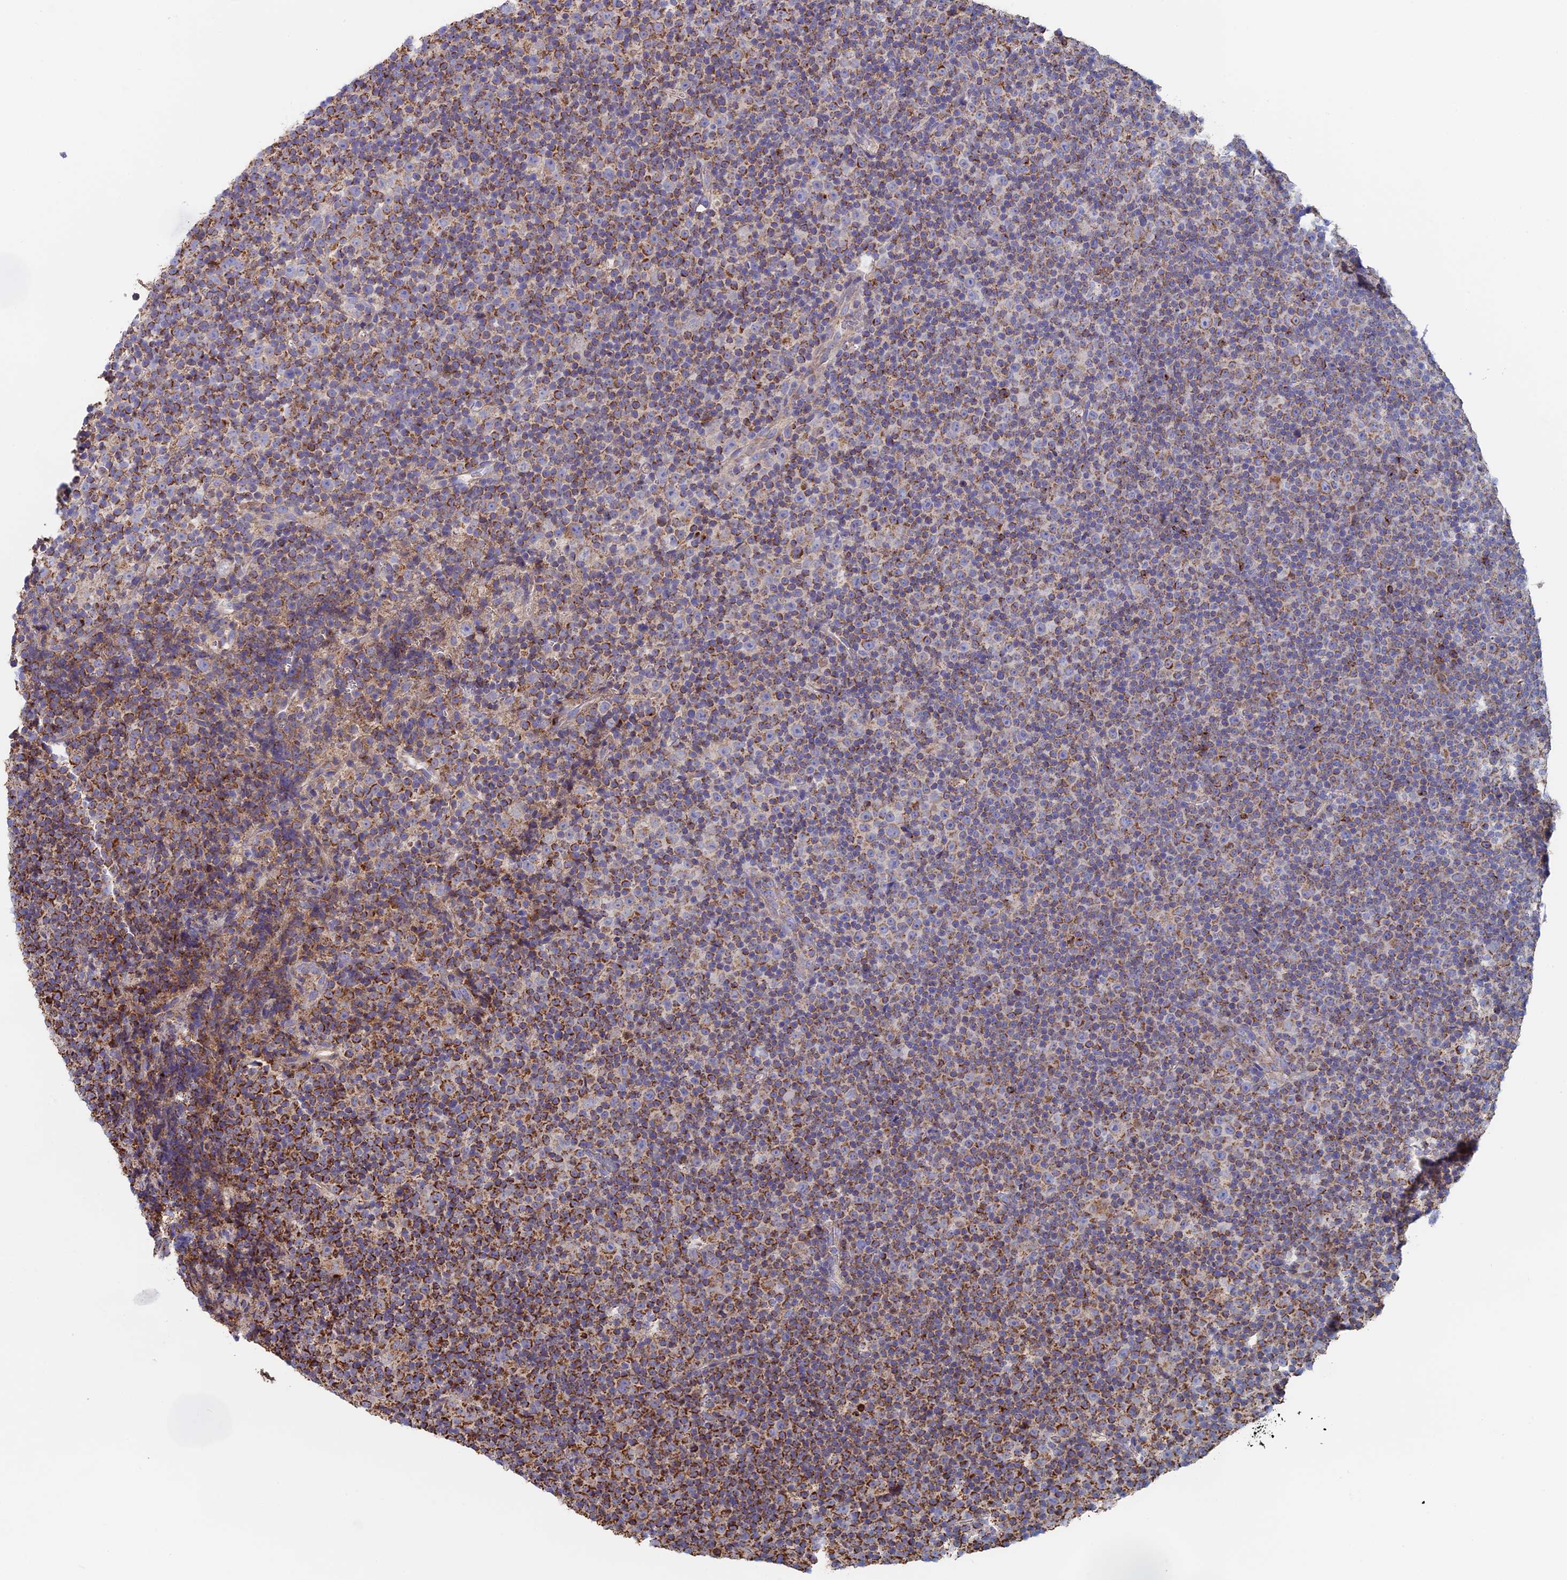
{"staining": {"intensity": "moderate", "quantity": "25%-75%", "location": "cytoplasmic/membranous"}, "tissue": "lymphoma", "cell_type": "Tumor cells", "image_type": "cancer", "snomed": [{"axis": "morphology", "description": "Malignant lymphoma, non-Hodgkin's type, Low grade"}, {"axis": "topography", "description": "Lymph node"}], "caption": "Approximately 25%-75% of tumor cells in lymphoma reveal moderate cytoplasmic/membranous protein expression as visualized by brown immunohistochemical staining.", "gene": "SPOCK2", "patient": {"sex": "female", "age": 67}}